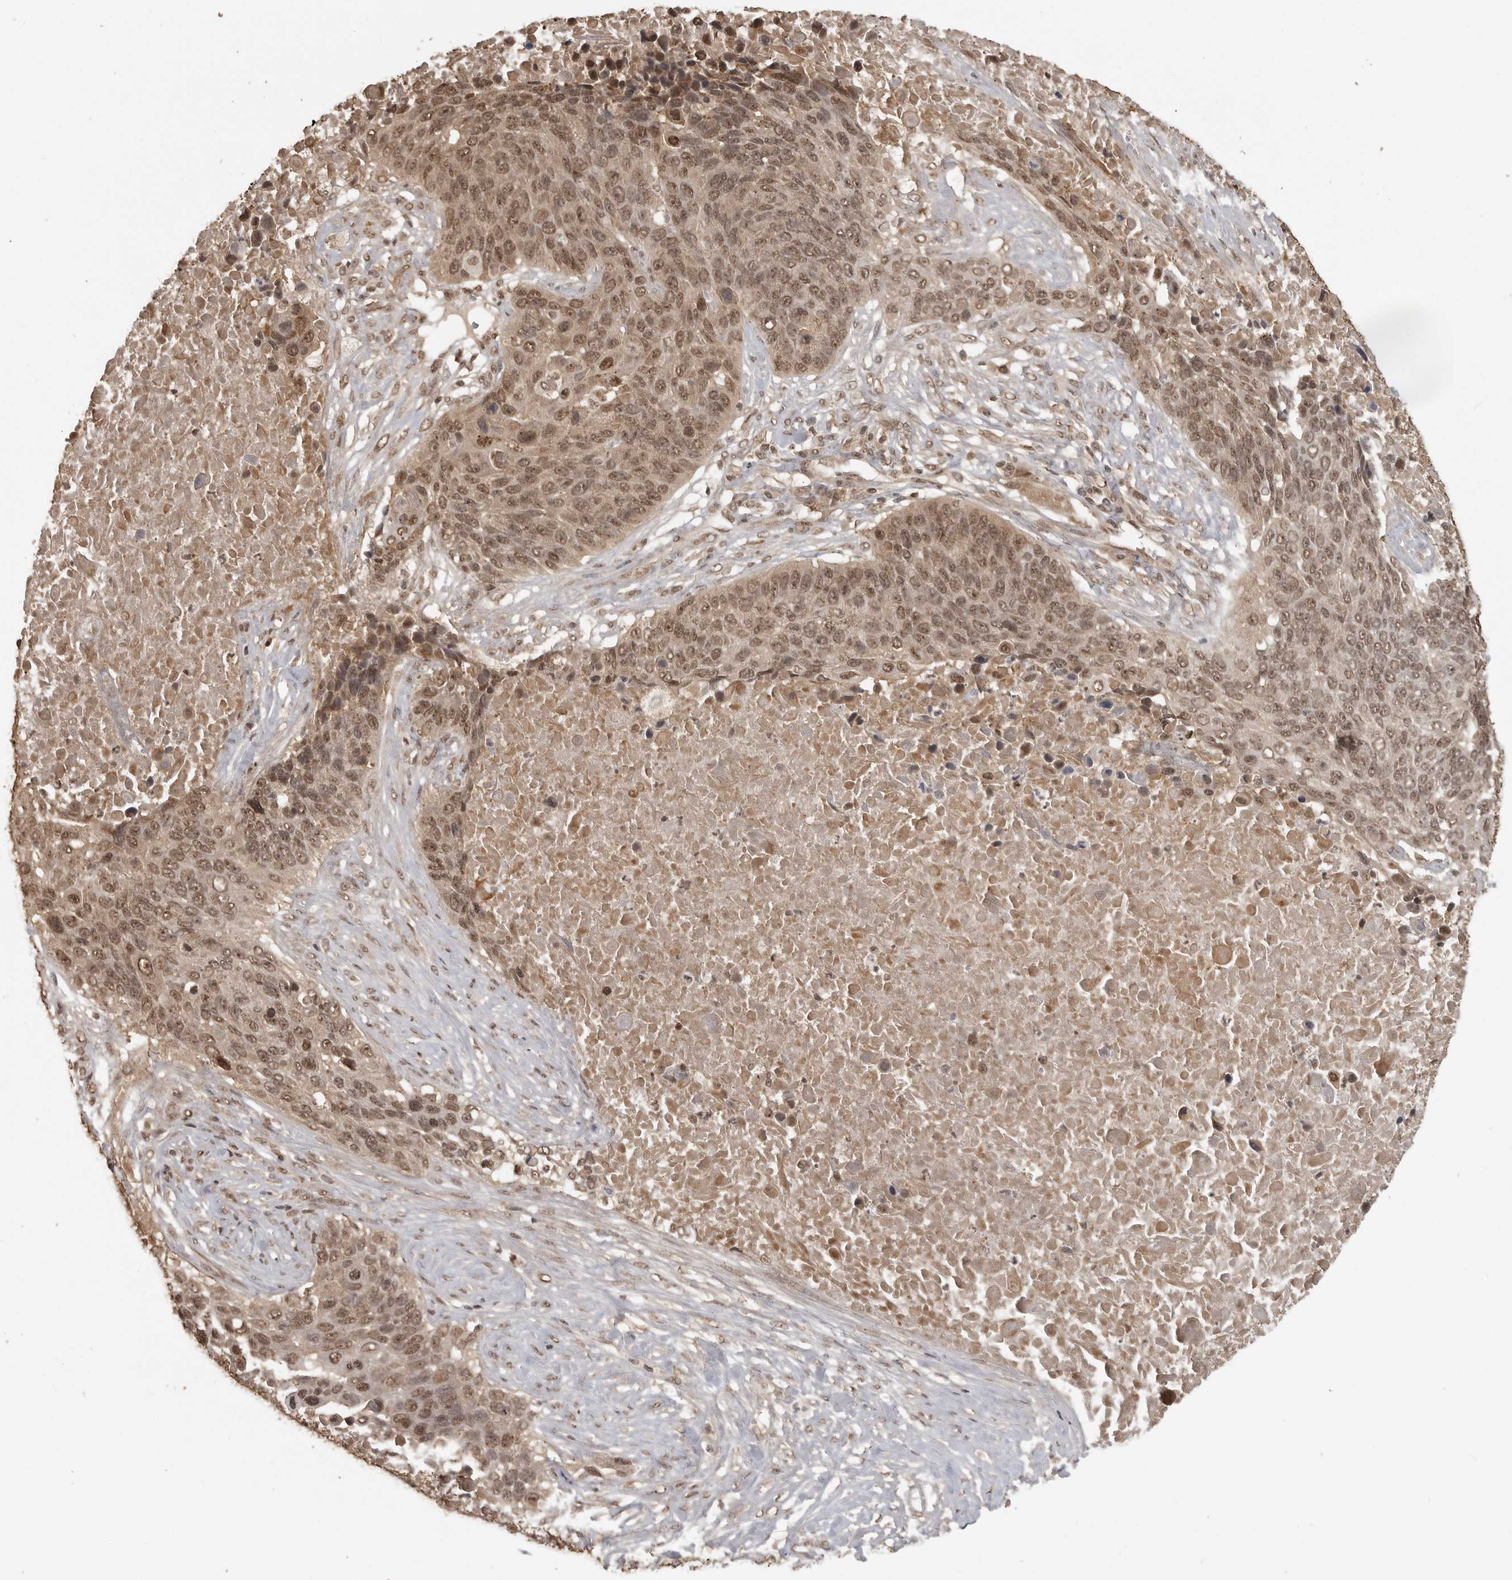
{"staining": {"intensity": "moderate", "quantity": ">75%", "location": "nuclear"}, "tissue": "lung cancer", "cell_type": "Tumor cells", "image_type": "cancer", "snomed": [{"axis": "morphology", "description": "Squamous cell carcinoma, NOS"}, {"axis": "topography", "description": "Lung"}], "caption": "Protein analysis of squamous cell carcinoma (lung) tissue demonstrates moderate nuclear positivity in approximately >75% of tumor cells.", "gene": "CLOCK", "patient": {"sex": "male", "age": 66}}